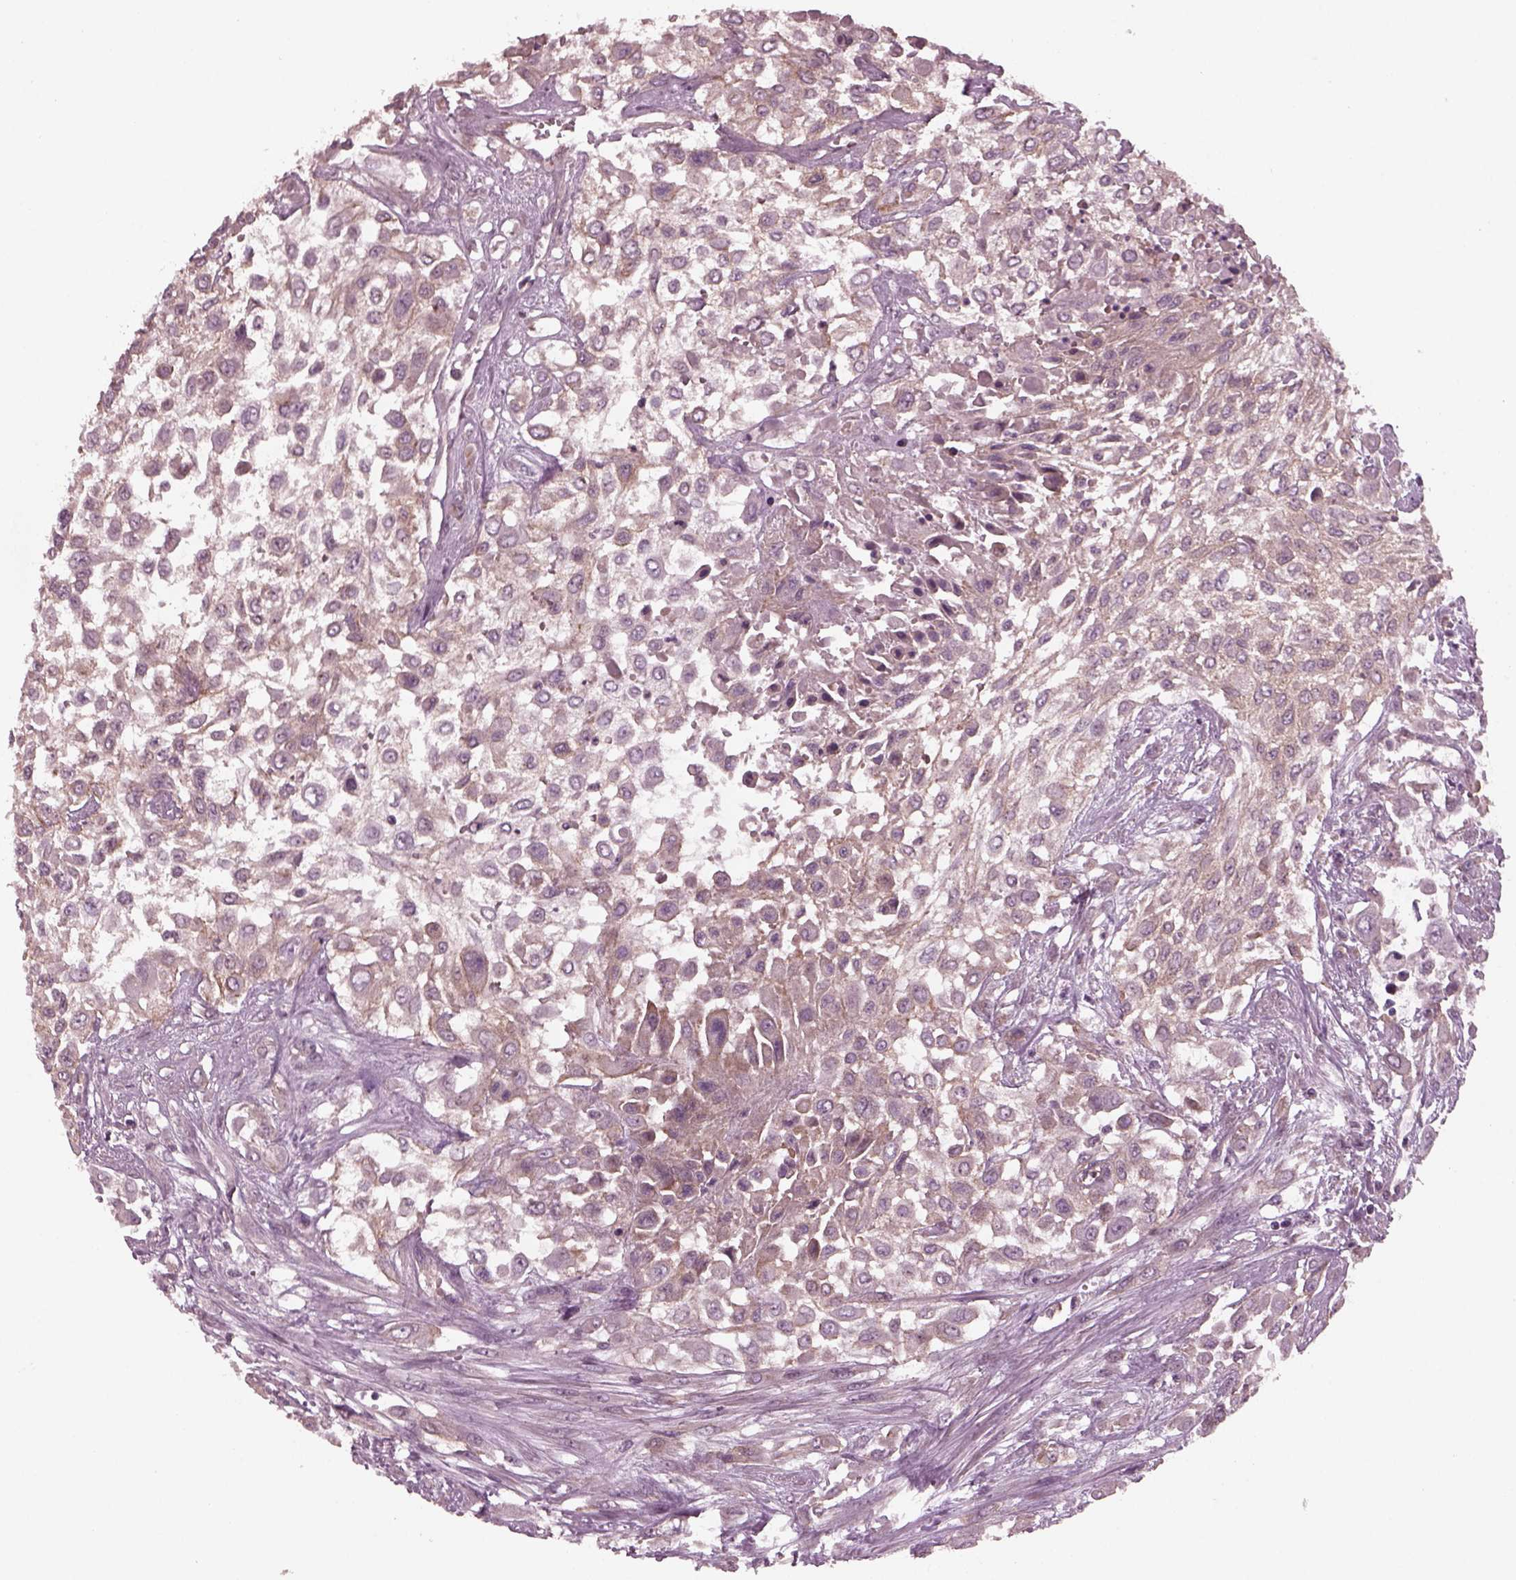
{"staining": {"intensity": "moderate", "quantity": ">75%", "location": "cytoplasmic/membranous"}, "tissue": "urothelial cancer", "cell_type": "Tumor cells", "image_type": "cancer", "snomed": [{"axis": "morphology", "description": "Urothelial carcinoma, High grade"}, {"axis": "topography", "description": "Urinary bladder"}], "caption": "This micrograph reveals immunohistochemistry (IHC) staining of urothelial cancer, with medium moderate cytoplasmic/membranous positivity in about >75% of tumor cells.", "gene": "TUBG1", "patient": {"sex": "male", "age": 57}}